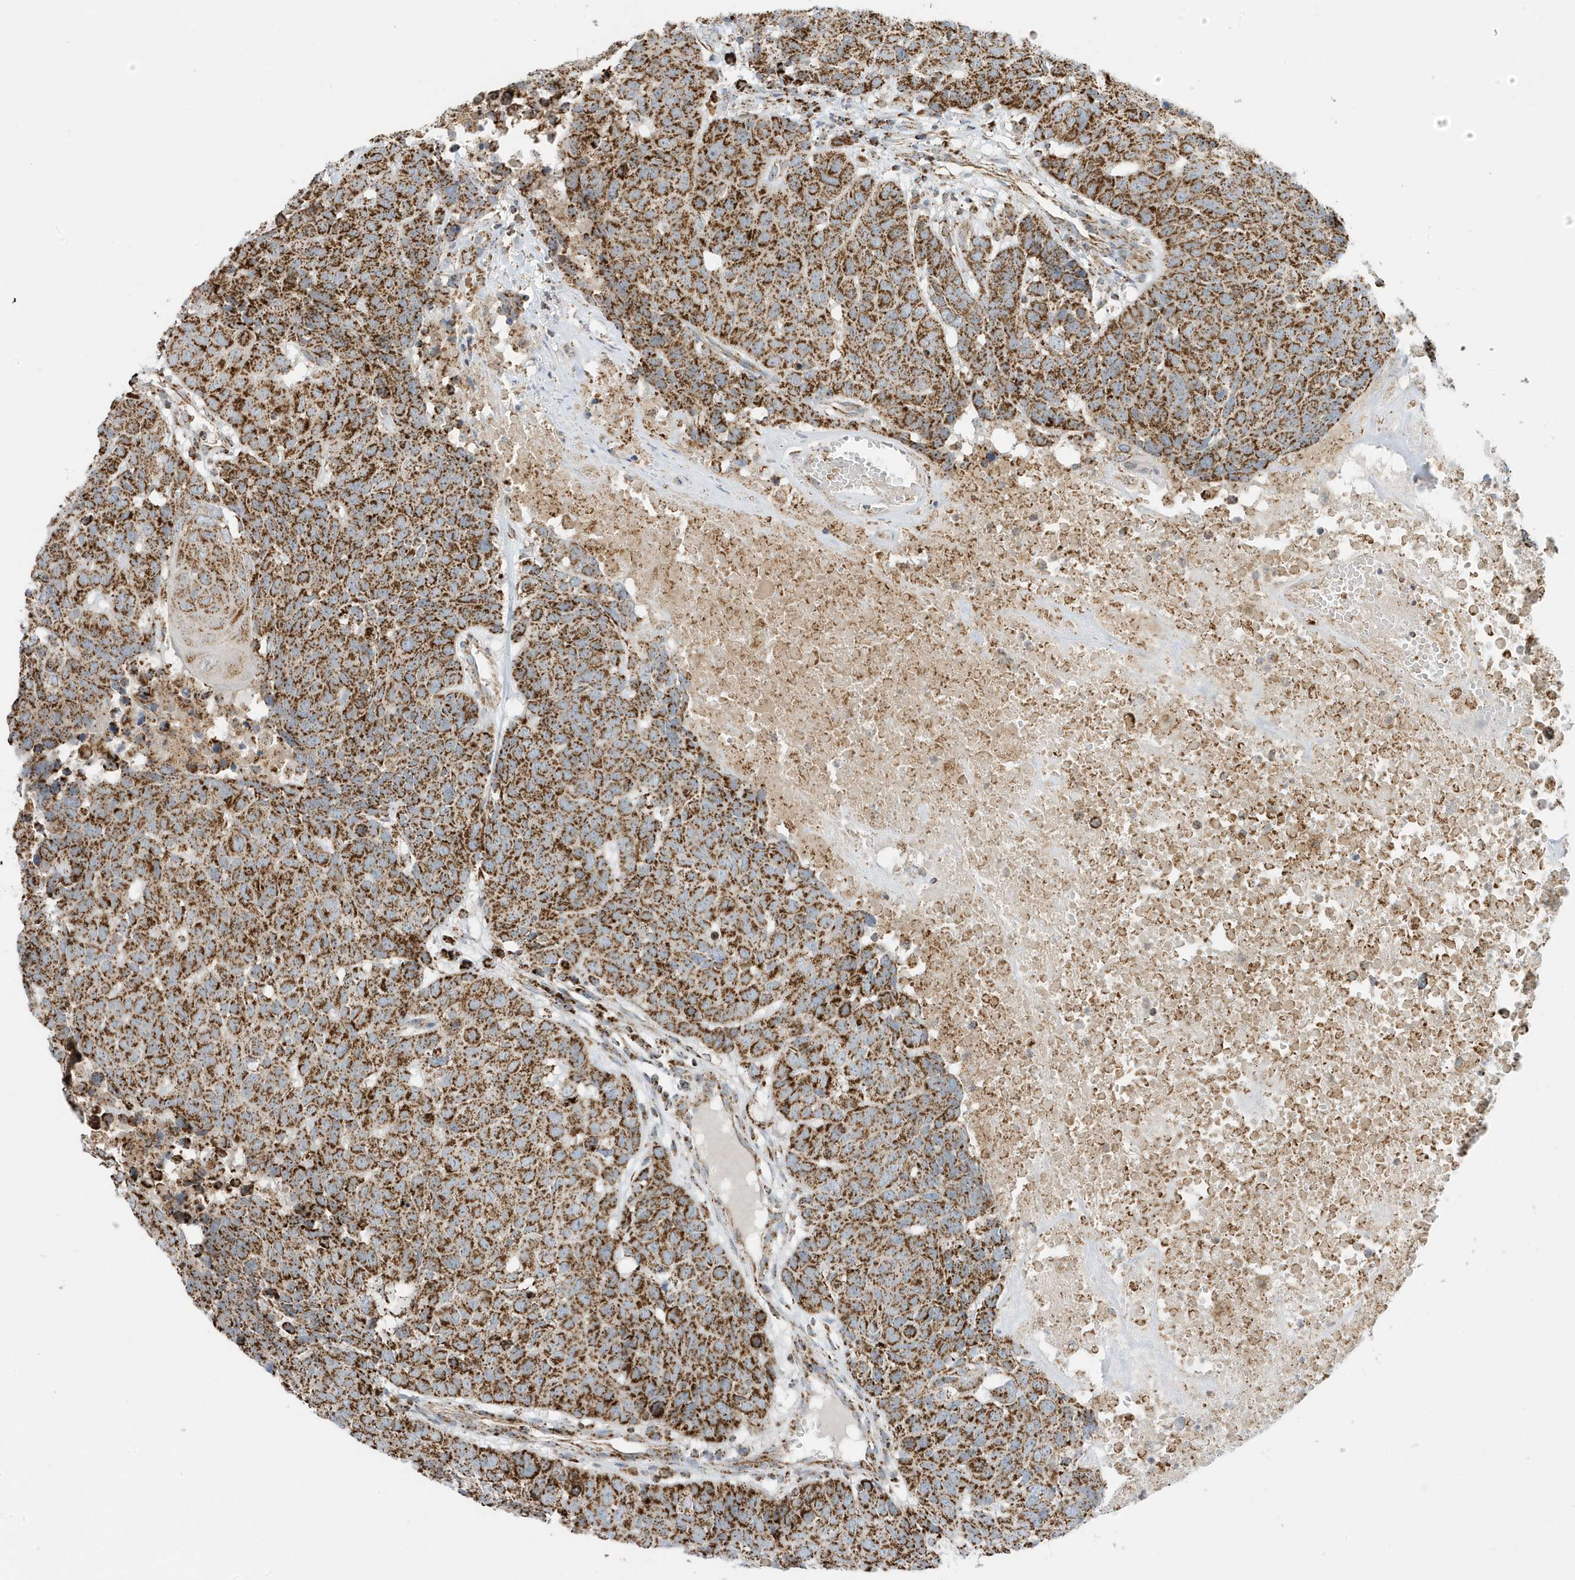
{"staining": {"intensity": "strong", "quantity": ">75%", "location": "cytoplasmic/membranous"}, "tissue": "head and neck cancer", "cell_type": "Tumor cells", "image_type": "cancer", "snomed": [{"axis": "morphology", "description": "Squamous cell carcinoma, NOS"}, {"axis": "topography", "description": "Head-Neck"}], "caption": "IHC of squamous cell carcinoma (head and neck) exhibits high levels of strong cytoplasmic/membranous staining in approximately >75% of tumor cells. Using DAB (brown) and hematoxylin (blue) stains, captured at high magnification using brightfield microscopy.", "gene": "ATP5ME", "patient": {"sex": "male", "age": 66}}